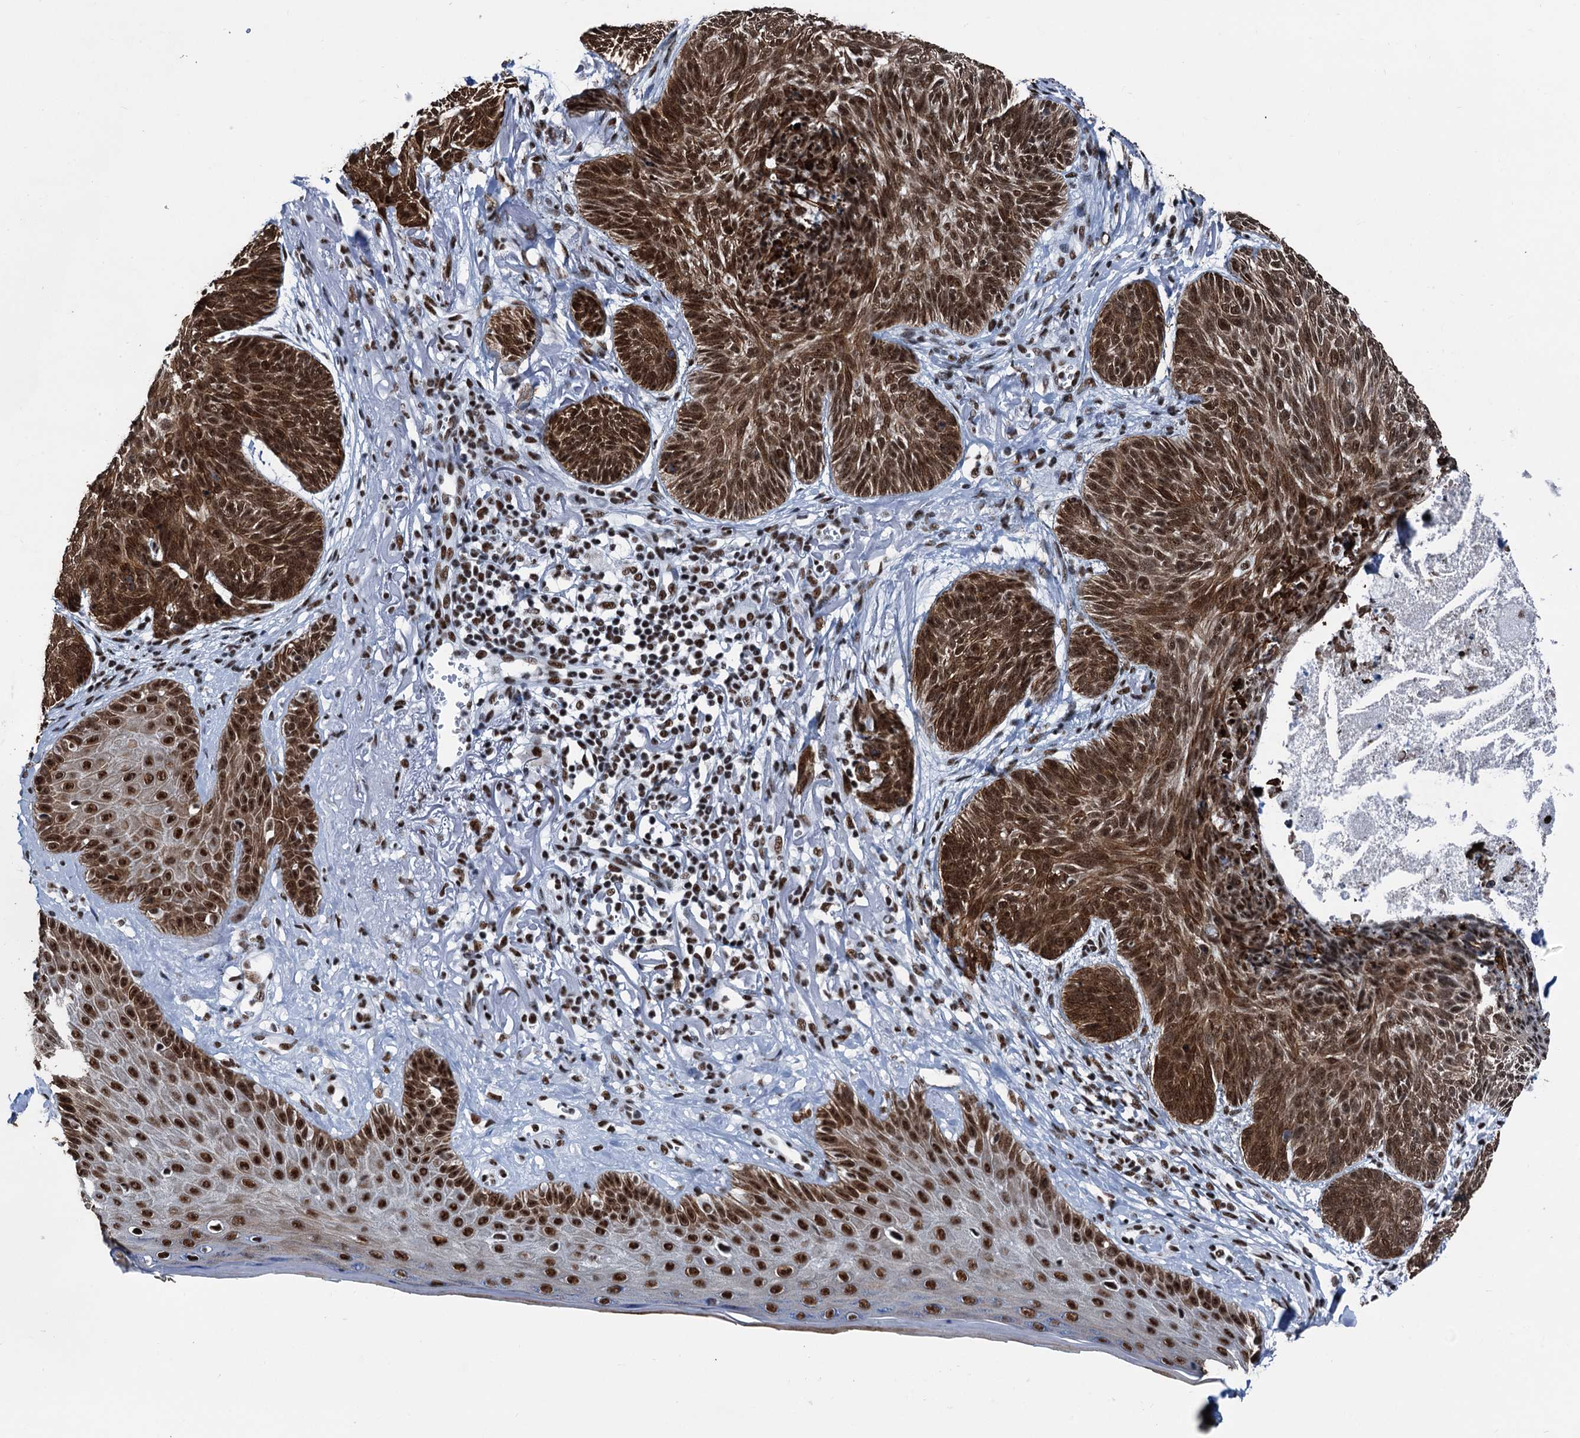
{"staining": {"intensity": "strong", "quantity": ">75%", "location": "cytoplasmic/membranous,nuclear"}, "tissue": "skin cancer", "cell_type": "Tumor cells", "image_type": "cancer", "snomed": [{"axis": "morphology", "description": "Normal tissue, NOS"}, {"axis": "morphology", "description": "Basal cell carcinoma"}, {"axis": "topography", "description": "Skin"}], "caption": "Strong cytoplasmic/membranous and nuclear staining is appreciated in about >75% of tumor cells in skin cancer (basal cell carcinoma). The protein is stained brown, and the nuclei are stained in blue (DAB IHC with brightfield microscopy, high magnification).", "gene": "DDX23", "patient": {"sex": "male", "age": 66}}